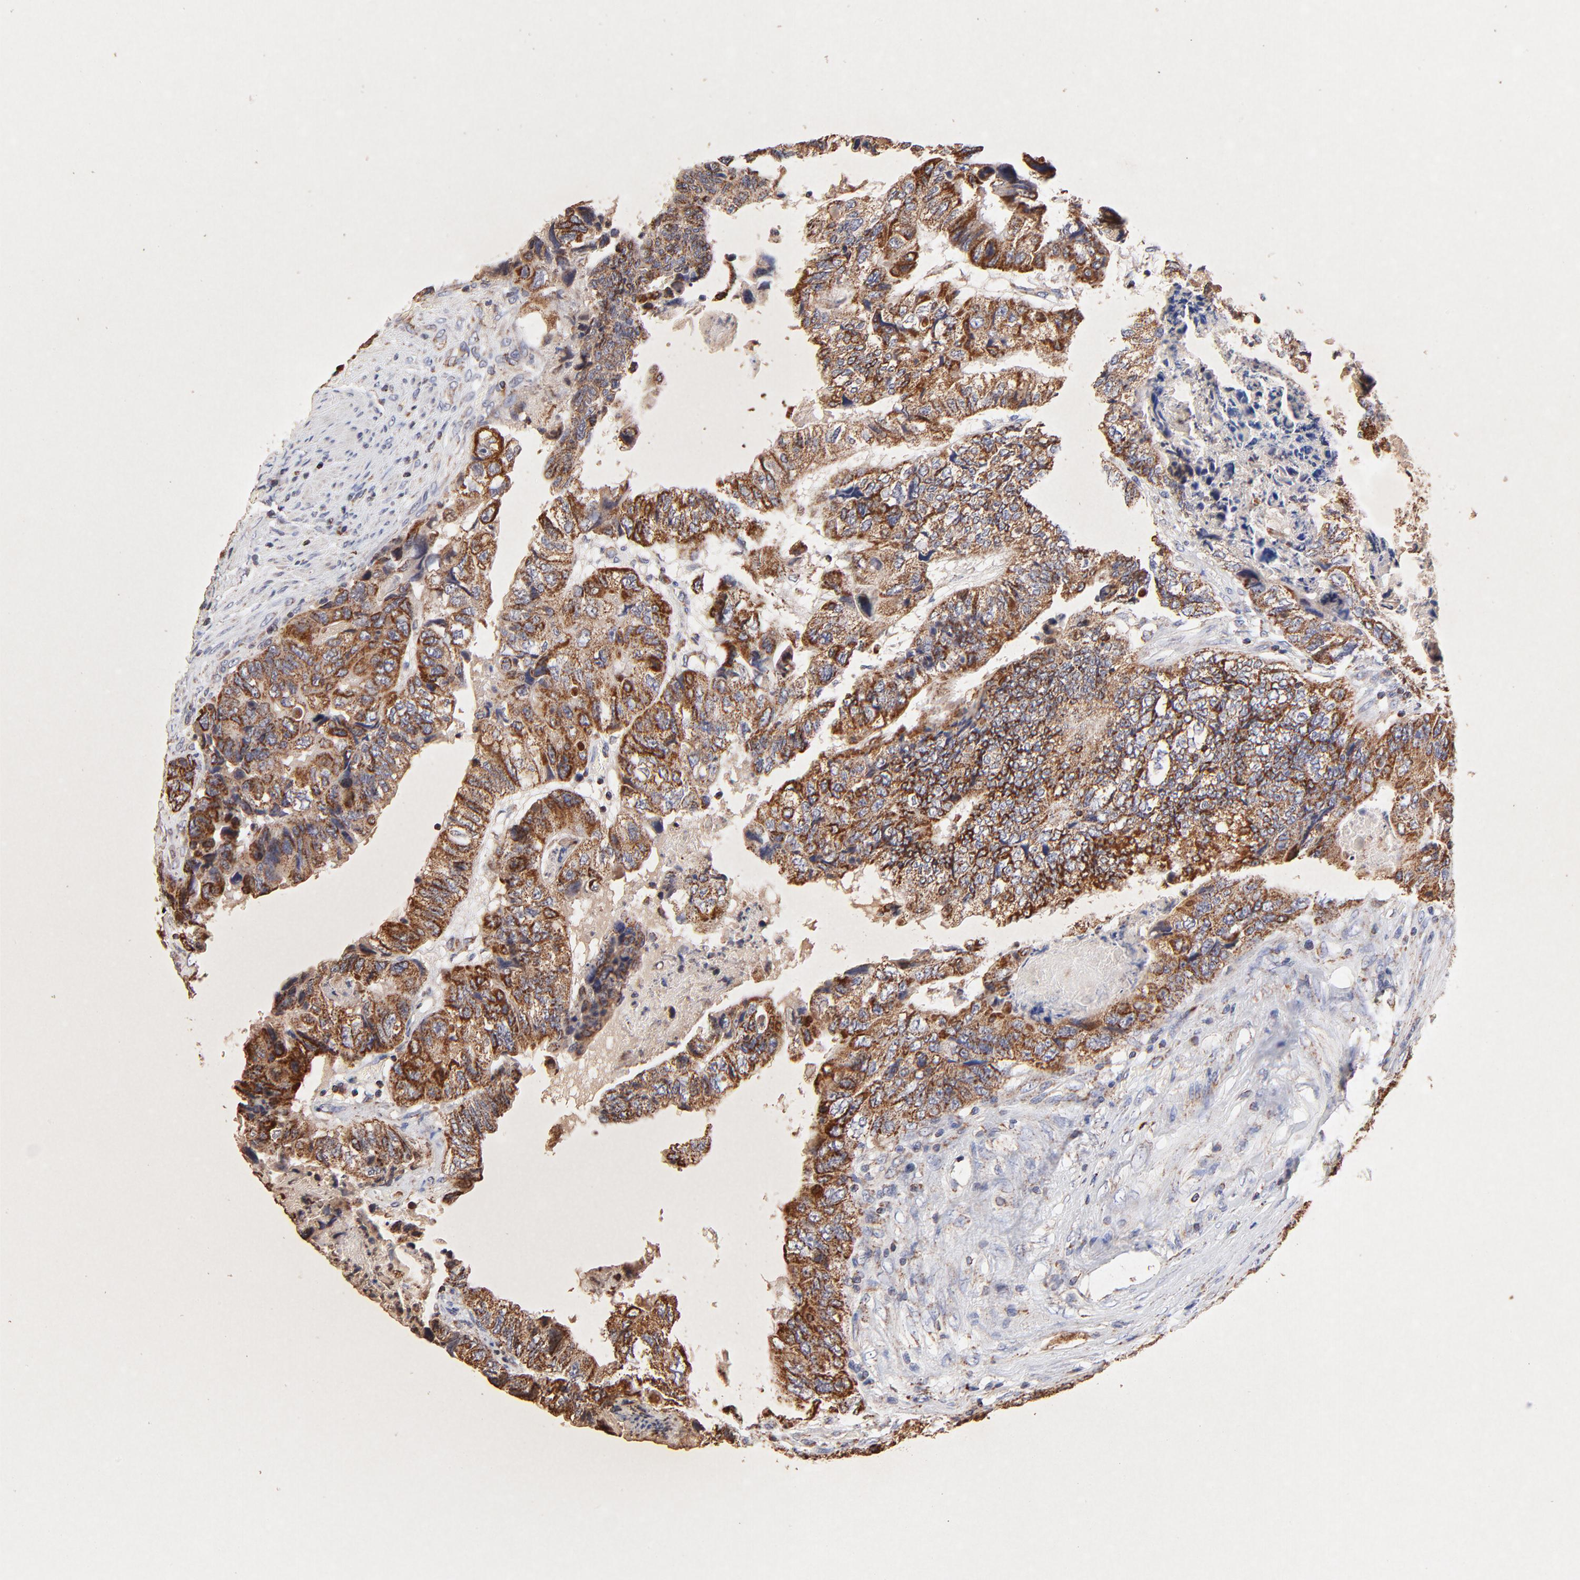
{"staining": {"intensity": "strong", "quantity": ">75%", "location": "cytoplasmic/membranous"}, "tissue": "colorectal cancer", "cell_type": "Tumor cells", "image_type": "cancer", "snomed": [{"axis": "morphology", "description": "Adenocarcinoma, NOS"}, {"axis": "topography", "description": "Rectum"}], "caption": "Protein expression analysis of colorectal cancer (adenocarcinoma) shows strong cytoplasmic/membranous staining in approximately >75% of tumor cells. The protein is stained brown, and the nuclei are stained in blue (DAB IHC with brightfield microscopy, high magnification).", "gene": "SSBP1", "patient": {"sex": "female", "age": 82}}